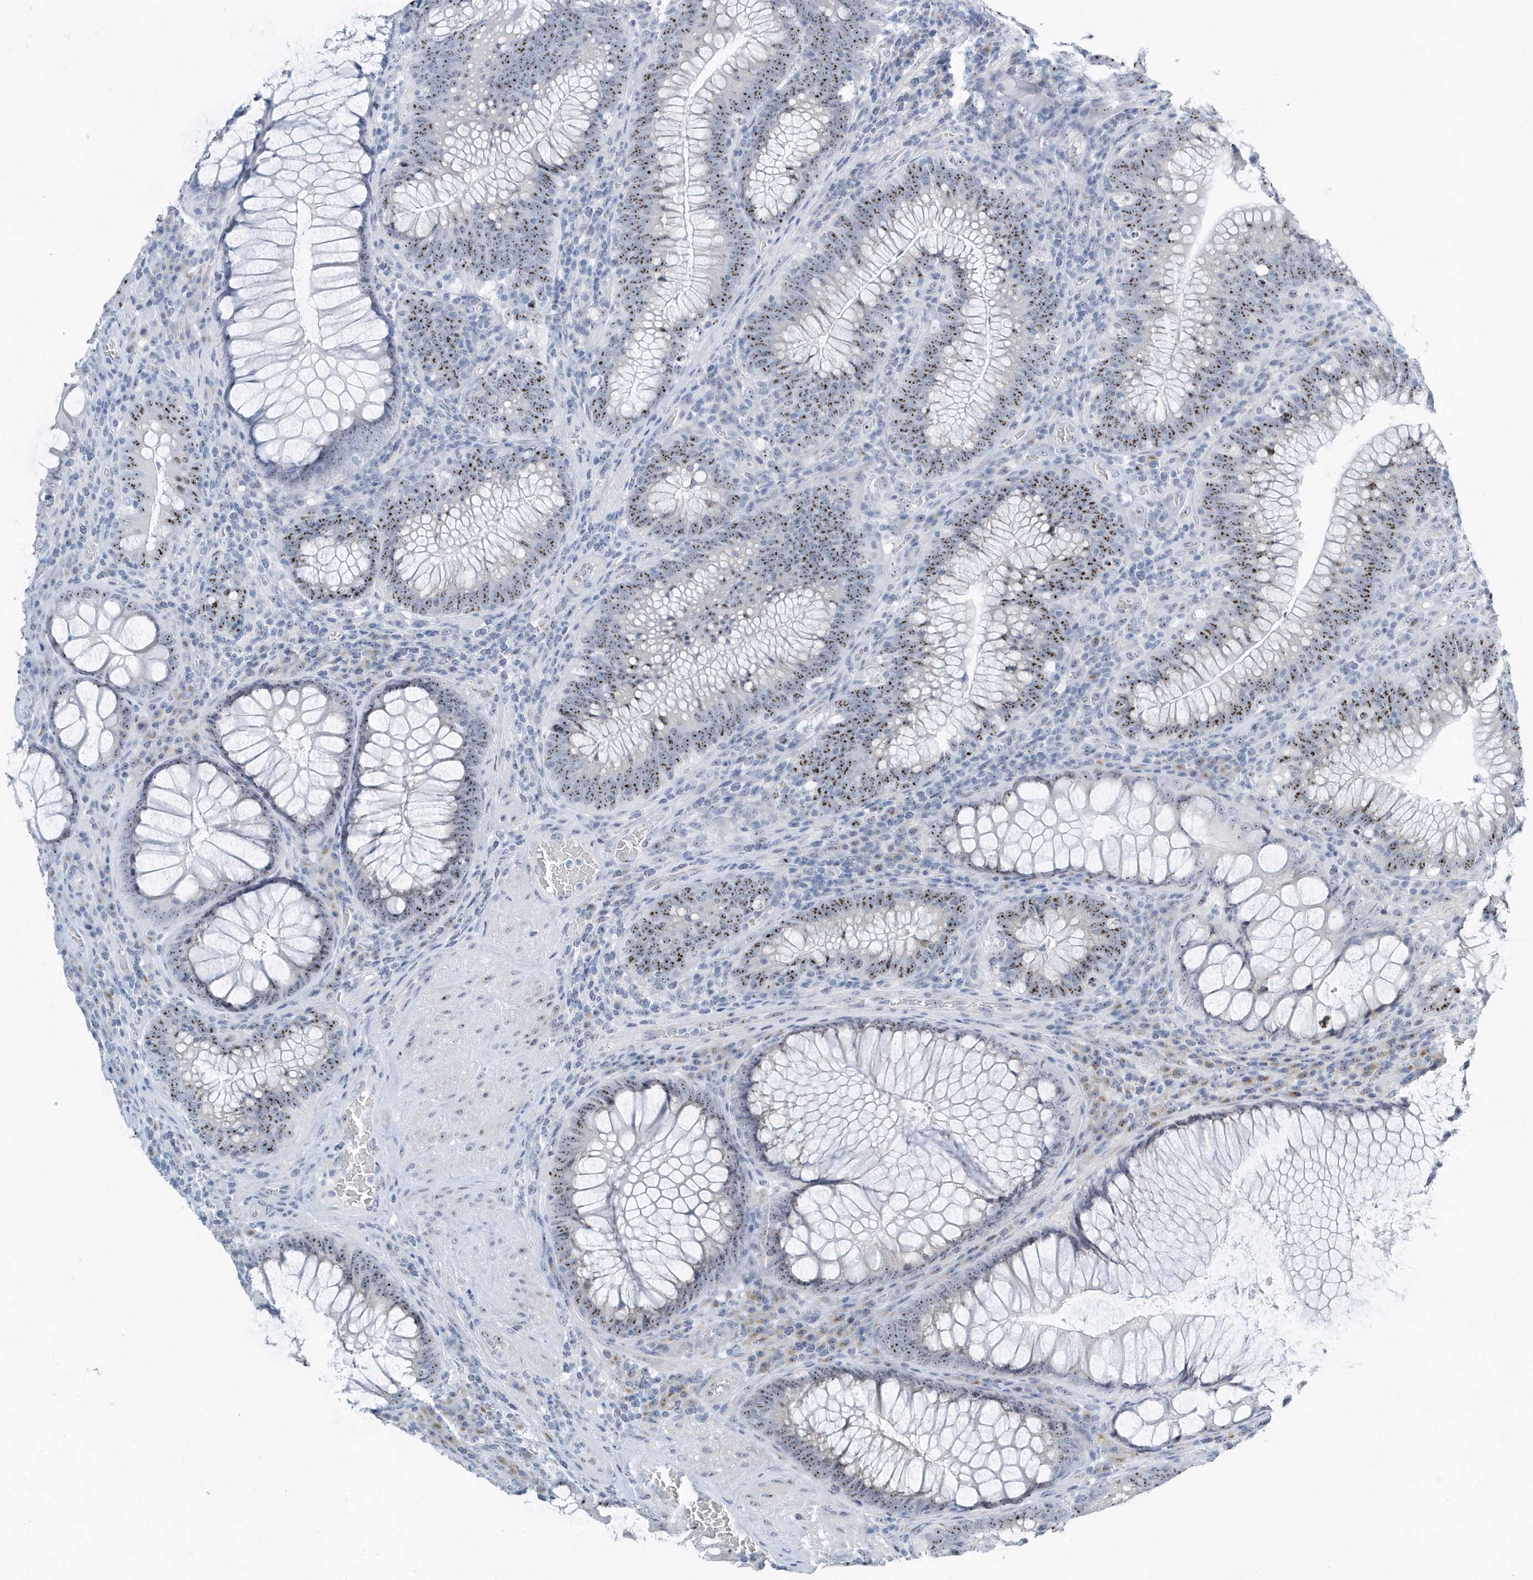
{"staining": {"intensity": "strong", "quantity": ">75%", "location": "nuclear"}, "tissue": "colorectal cancer", "cell_type": "Tumor cells", "image_type": "cancer", "snomed": [{"axis": "morphology", "description": "Normal tissue, NOS"}, {"axis": "topography", "description": "Colon"}], "caption": "The micrograph reveals staining of colorectal cancer, revealing strong nuclear protein expression (brown color) within tumor cells. (brown staining indicates protein expression, while blue staining denotes nuclei).", "gene": "RPF2", "patient": {"sex": "female", "age": 82}}